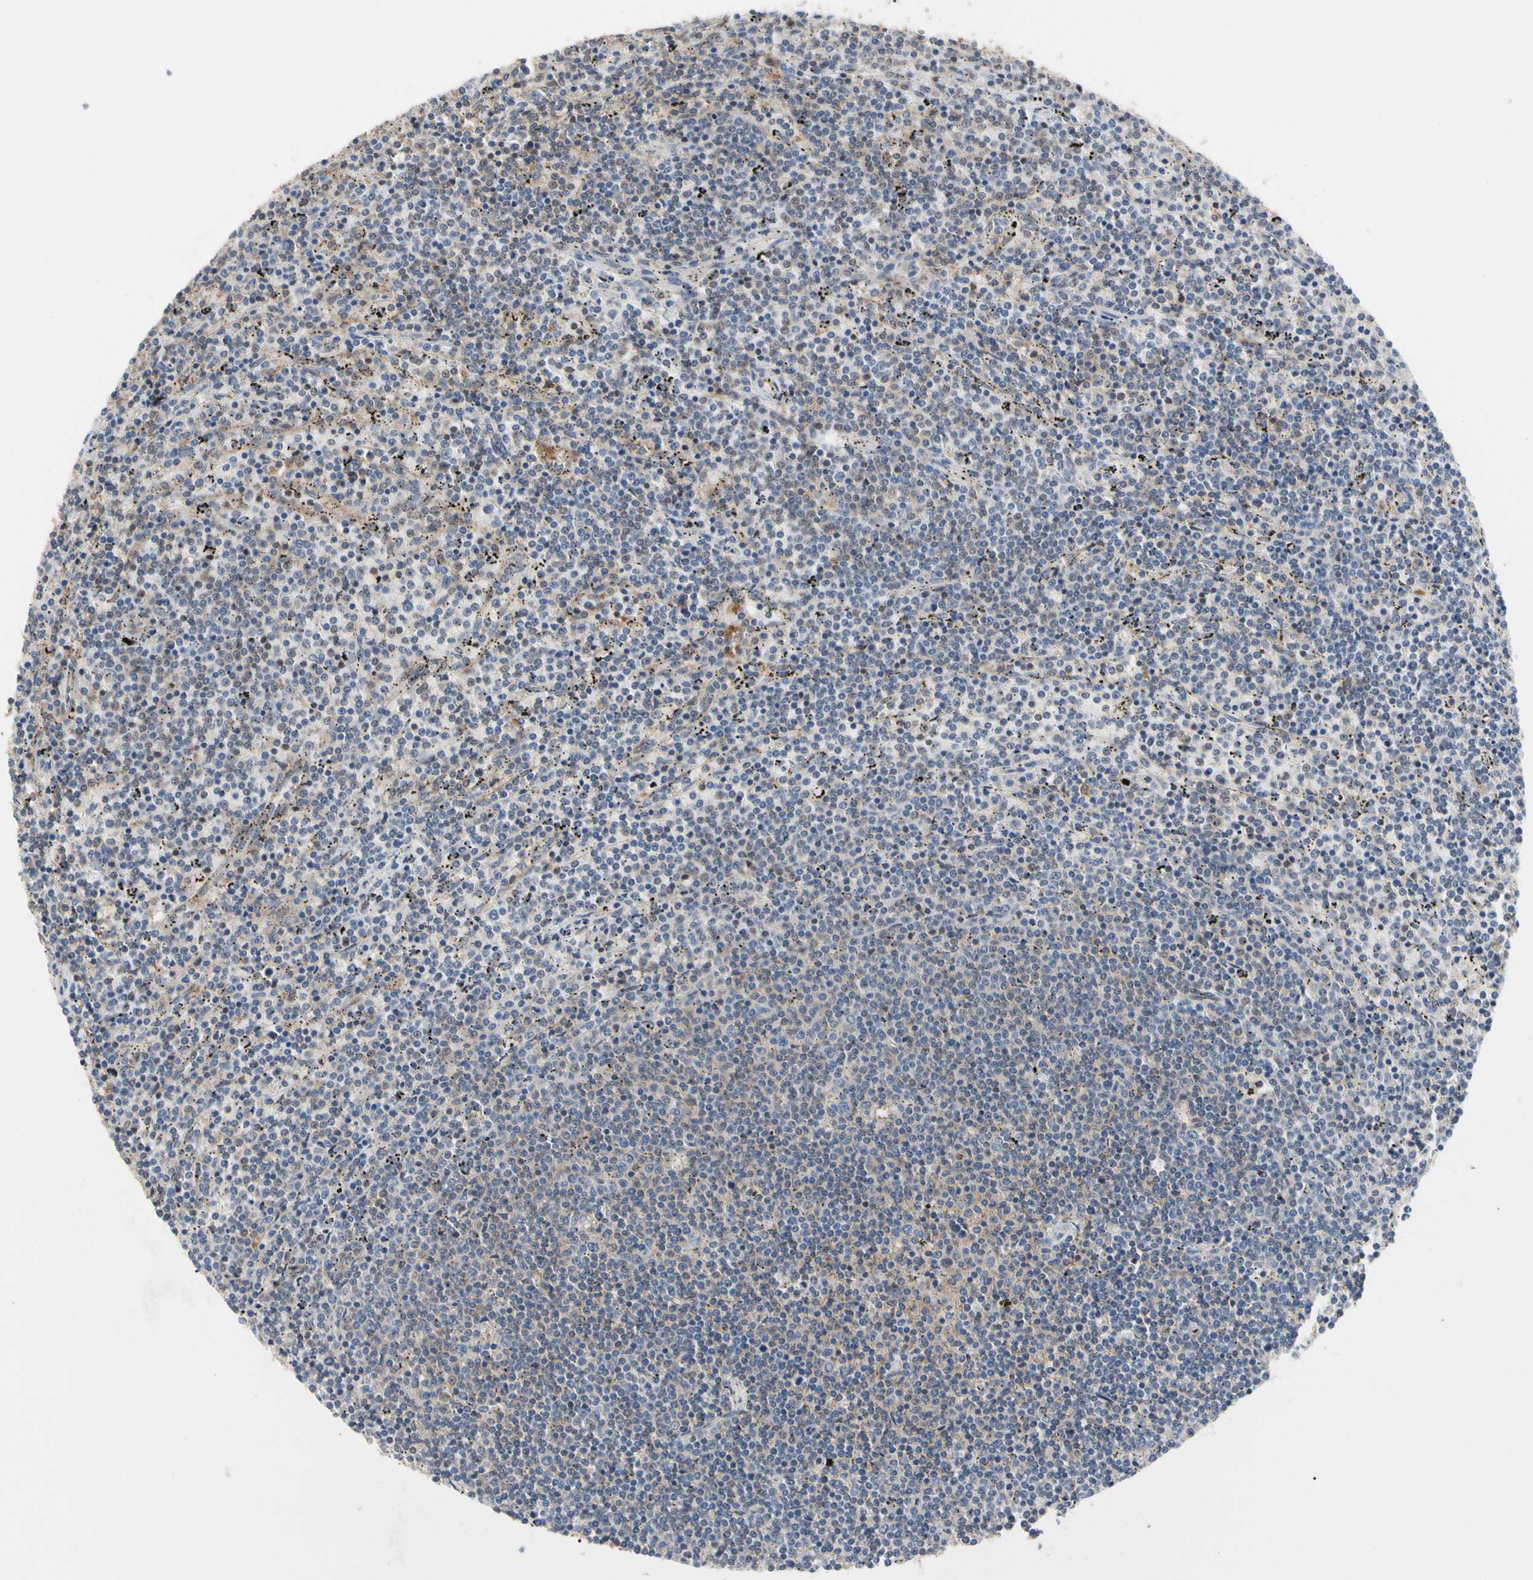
{"staining": {"intensity": "weak", "quantity": "25%-75%", "location": "cytoplasmic/membranous"}, "tissue": "lymphoma", "cell_type": "Tumor cells", "image_type": "cancer", "snomed": [{"axis": "morphology", "description": "Malignant lymphoma, non-Hodgkin's type, Low grade"}, {"axis": "topography", "description": "Spleen"}], "caption": "A high-resolution histopathology image shows immunohistochemistry staining of malignant lymphoma, non-Hodgkin's type (low-grade), which demonstrates weak cytoplasmic/membranous expression in about 25%-75% of tumor cells.", "gene": "DPP8", "patient": {"sex": "female", "age": 50}}